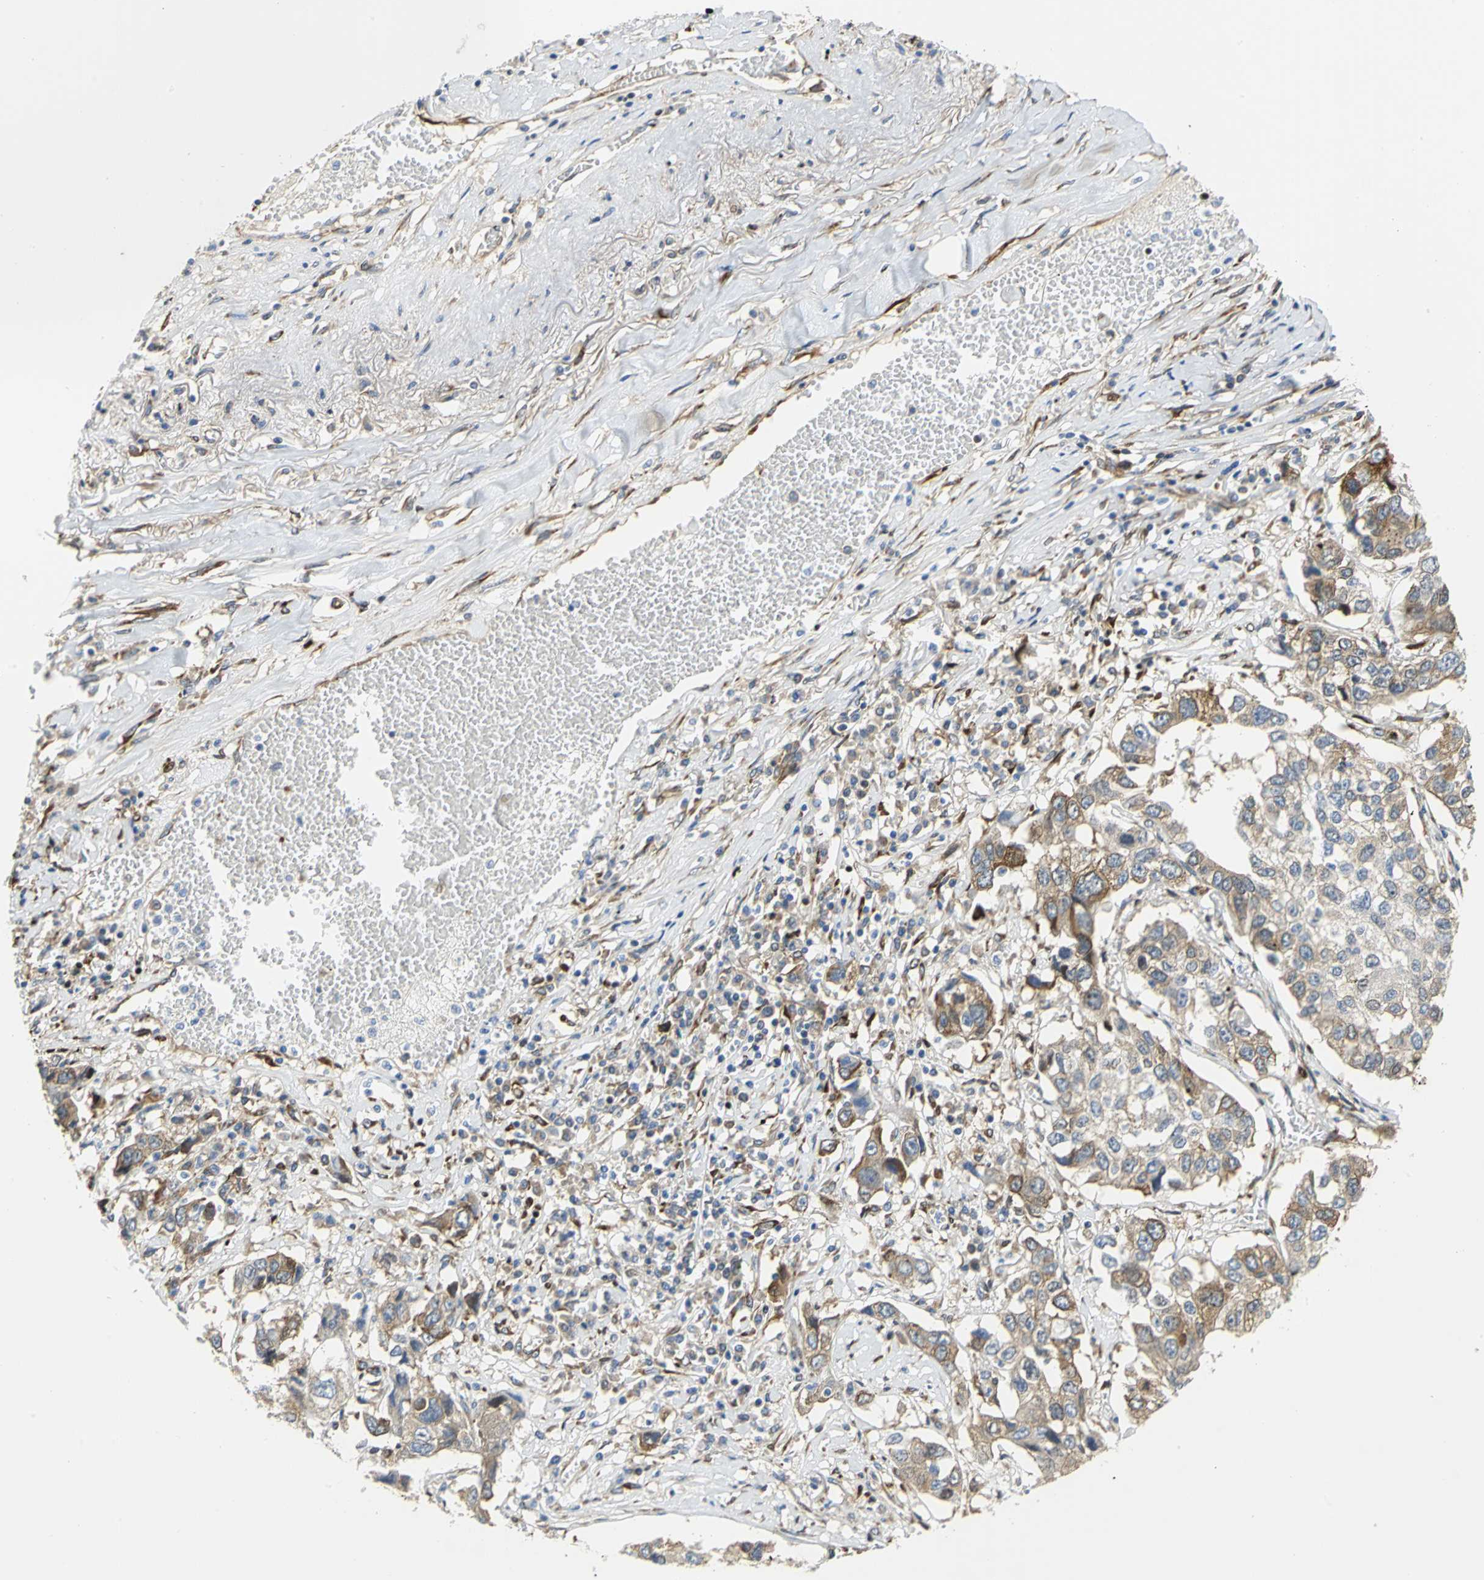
{"staining": {"intensity": "moderate", "quantity": ">75%", "location": "cytoplasmic/membranous"}, "tissue": "lung cancer", "cell_type": "Tumor cells", "image_type": "cancer", "snomed": [{"axis": "morphology", "description": "Squamous cell carcinoma, NOS"}, {"axis": "topography", "description": "Lung"}], "caption": "Immunohistochemistry (IHC) photomicrograph of lung cancer (squamous cell carcinoma) stained for a protein (brown), which demonstrates medium levels of moderate cytoplasmic/membranous expression in about >75% of tumor cells.", "gene": "YBX1", "patient": {"sex": "male", "age": 71}}